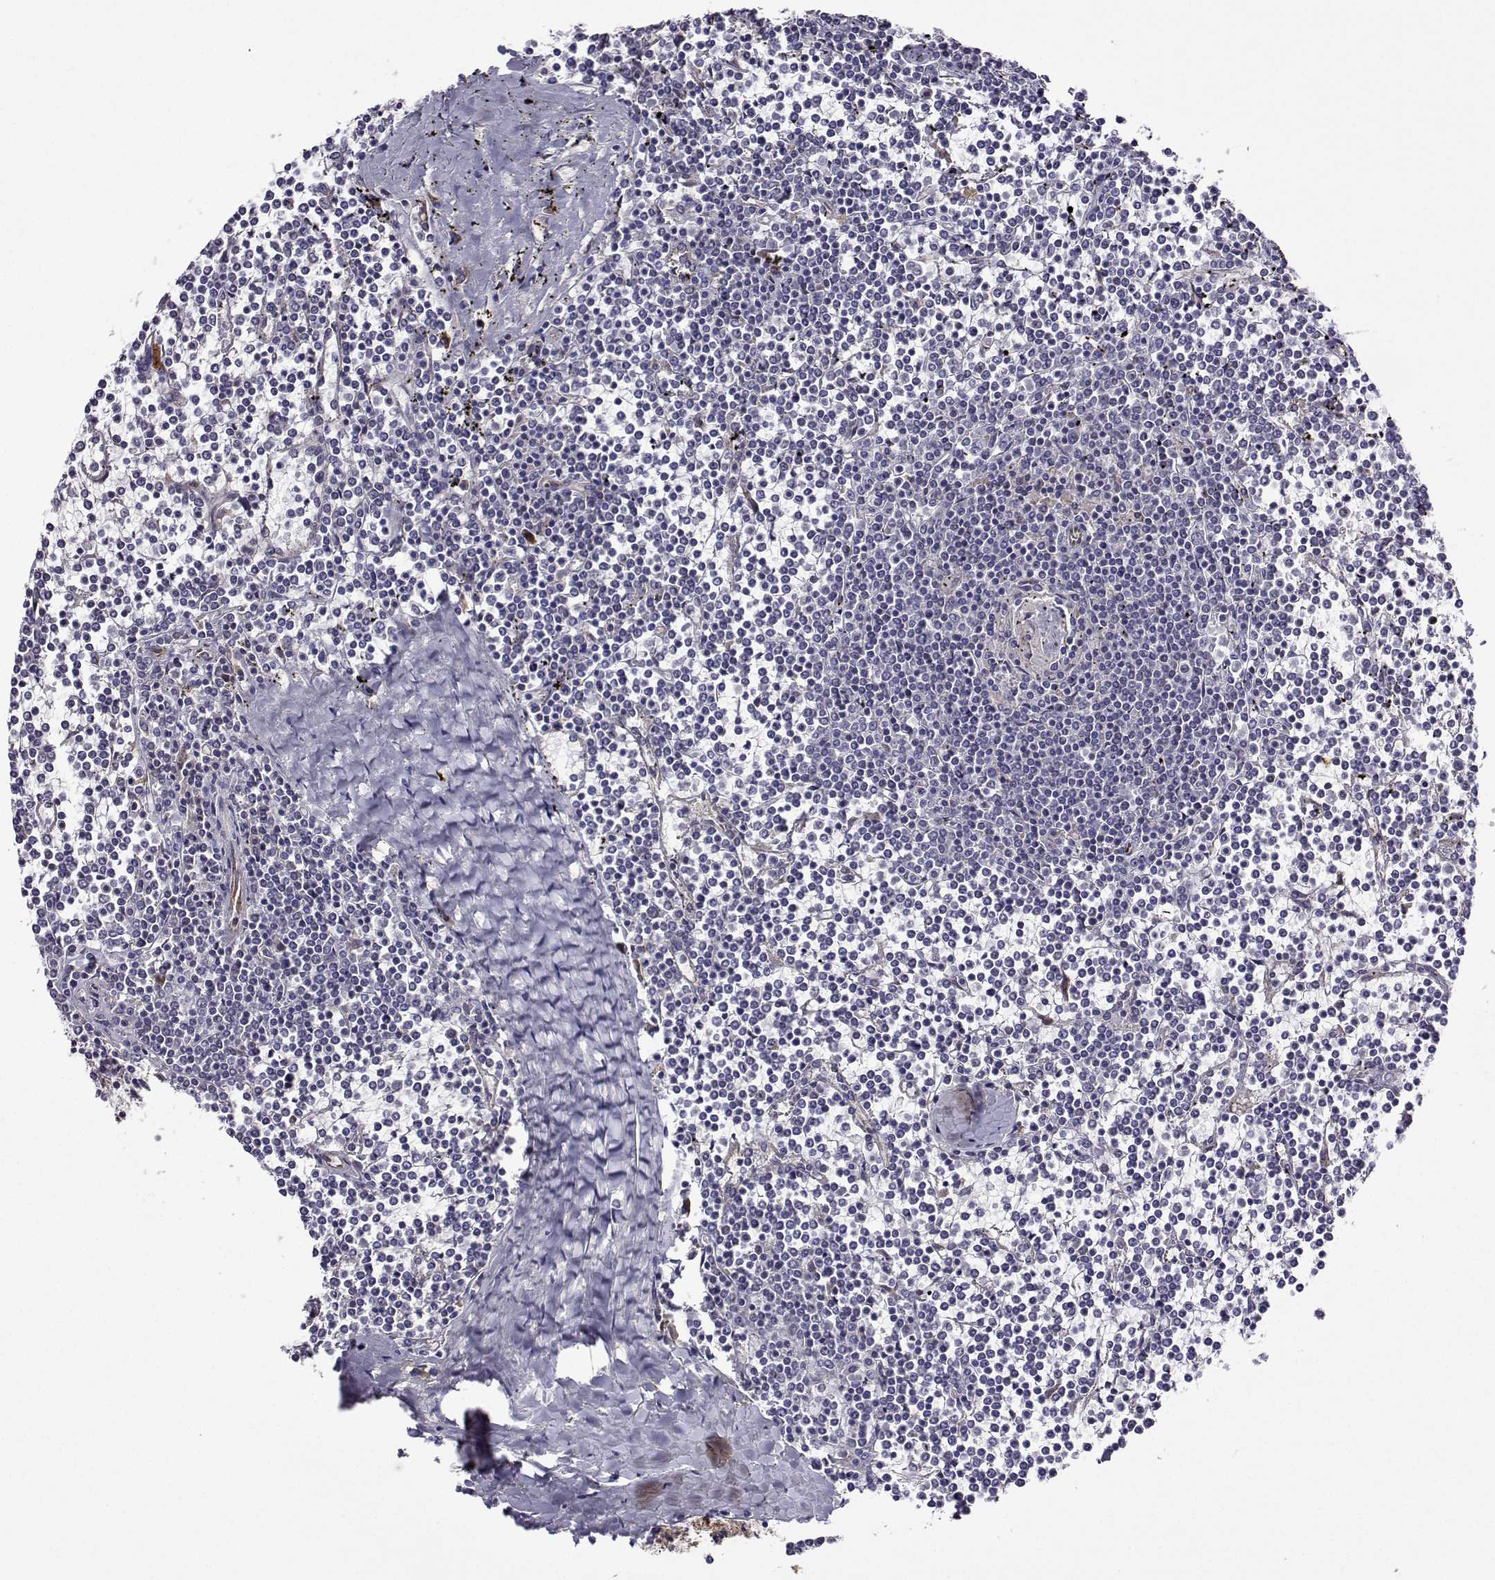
{"staining": {"intensity": "negative", "quantity": "none", "location": "none"}, "tissue": "lymphoma", "cell_type": "Tumor cells", "image_type": "cancer", "snomed": [{"axis": "morphology", "description": "Malignant lymphoma, non-Hodgkin's type, Low grade"}, {"axis": "topography", "description": "Spleen"}], "caption": "The image shows no significant expression in tumor cells of malignant lymphoma, non-Hodgkin's type (low-grade). (Brightfield microscopy of DAB immunohistochemistry (IHC) at high magnification).", "gene": "PGRMC2", "patient": {"sex": "female", "age": 19}}